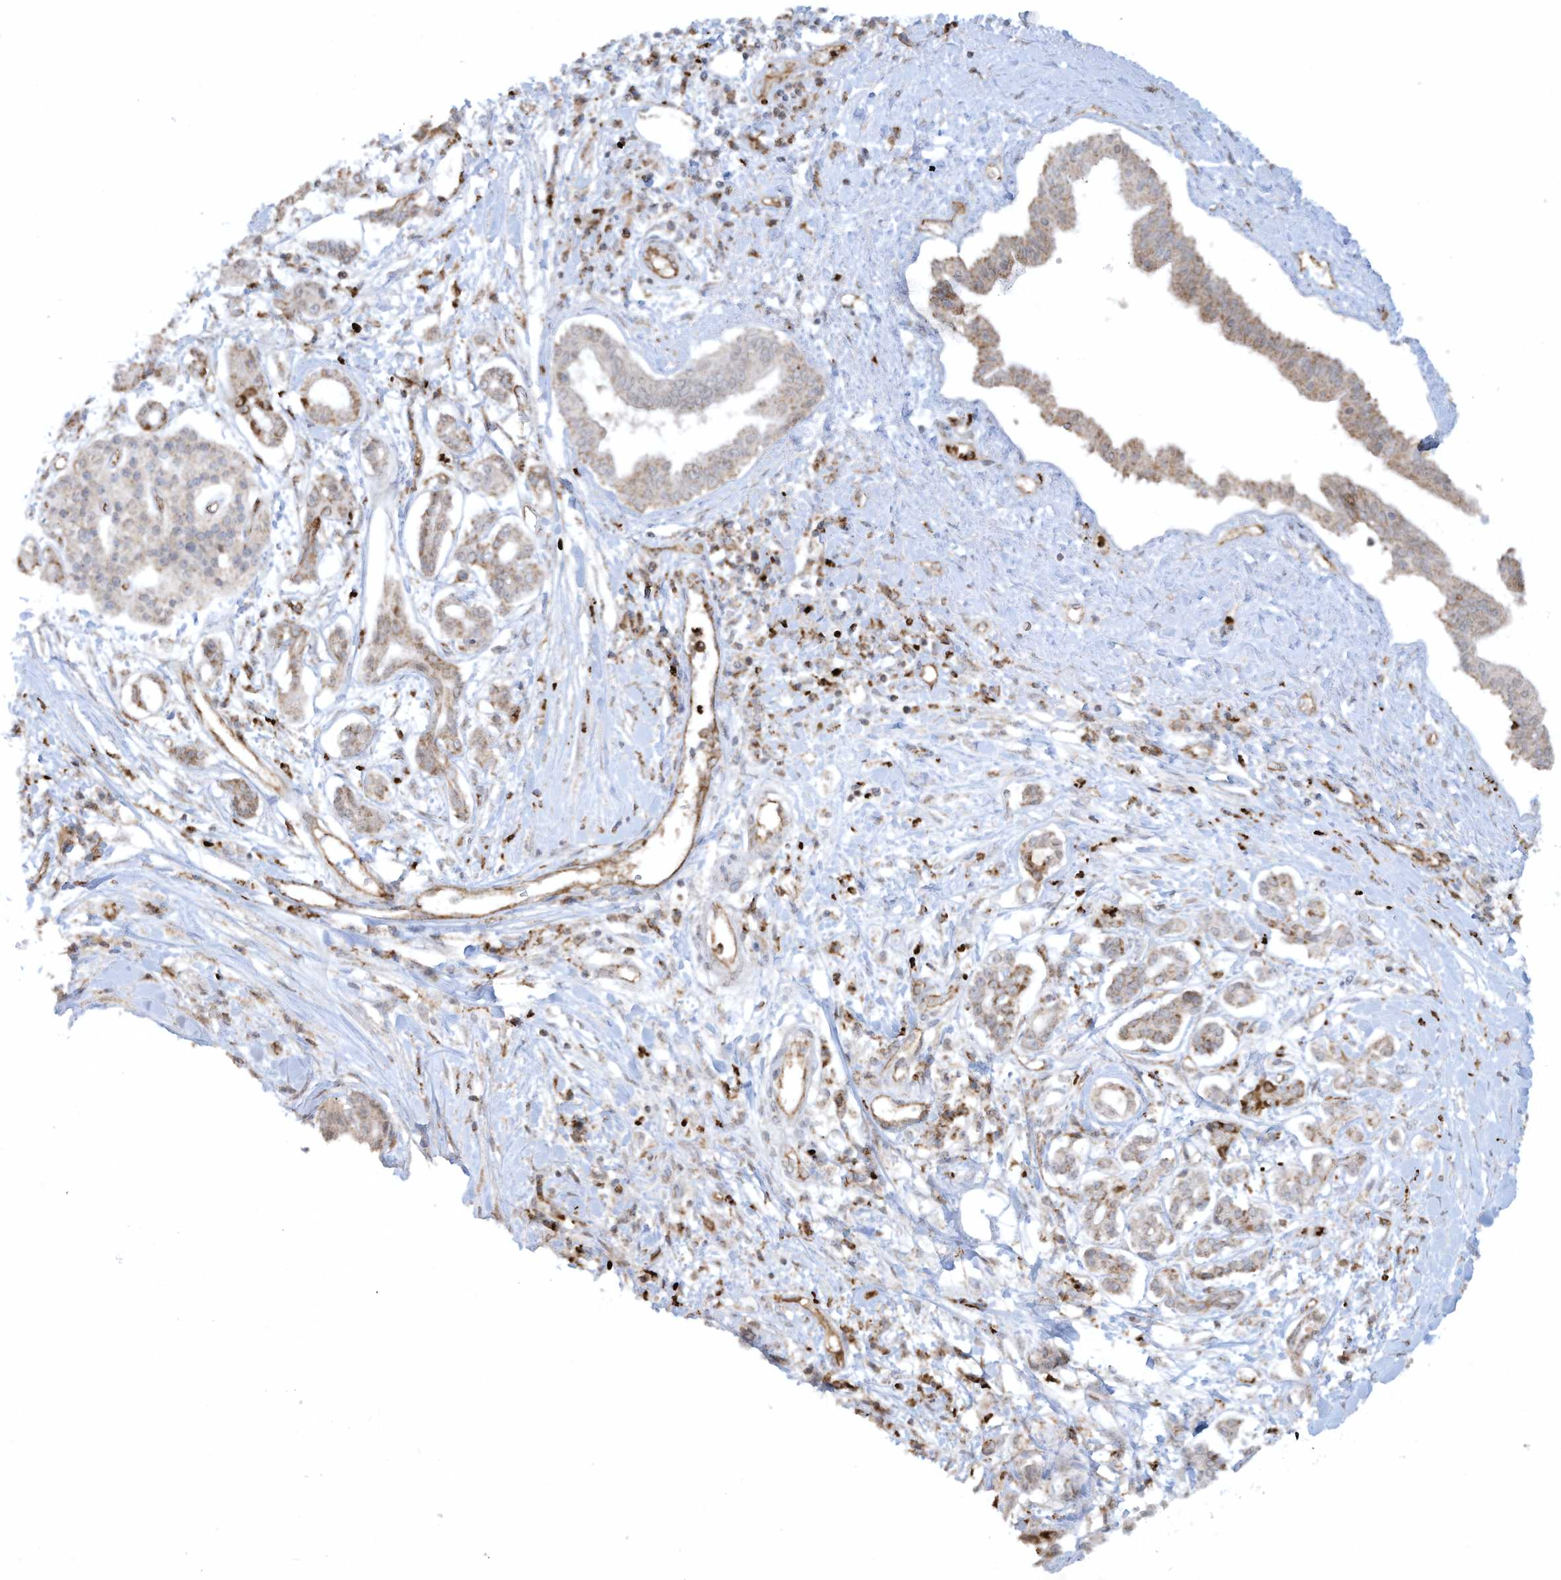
{"staining": {"intensity": "moderate", "quantity": ">75%", "location": "cytoplasmic/membranous"}, "tissue": "pancreatic cancer", "cell_type": "Tumor cells", "image_type": "cancer", "snomed": [{"axis": "morphology", "description": "Inflammation, NOS"}, {"axis": "morphology", "description": "Adenocarcinoma, NOS"}, {"axis": "topography", "description": "Pancreas"}], "caption": "Protein staining by IHC reveals moderate cytoplasmic/membranous expression in about >75% of tumor cells in pancreatic cancer (adenocarcinoma). The protein of interest is stained brown, and the nuclei are stained in blue (DAB IHC with brightfield microscopy, high magnification).", "gene": "CHRNA4", "patient": {"sex": "female", "age": 56}}